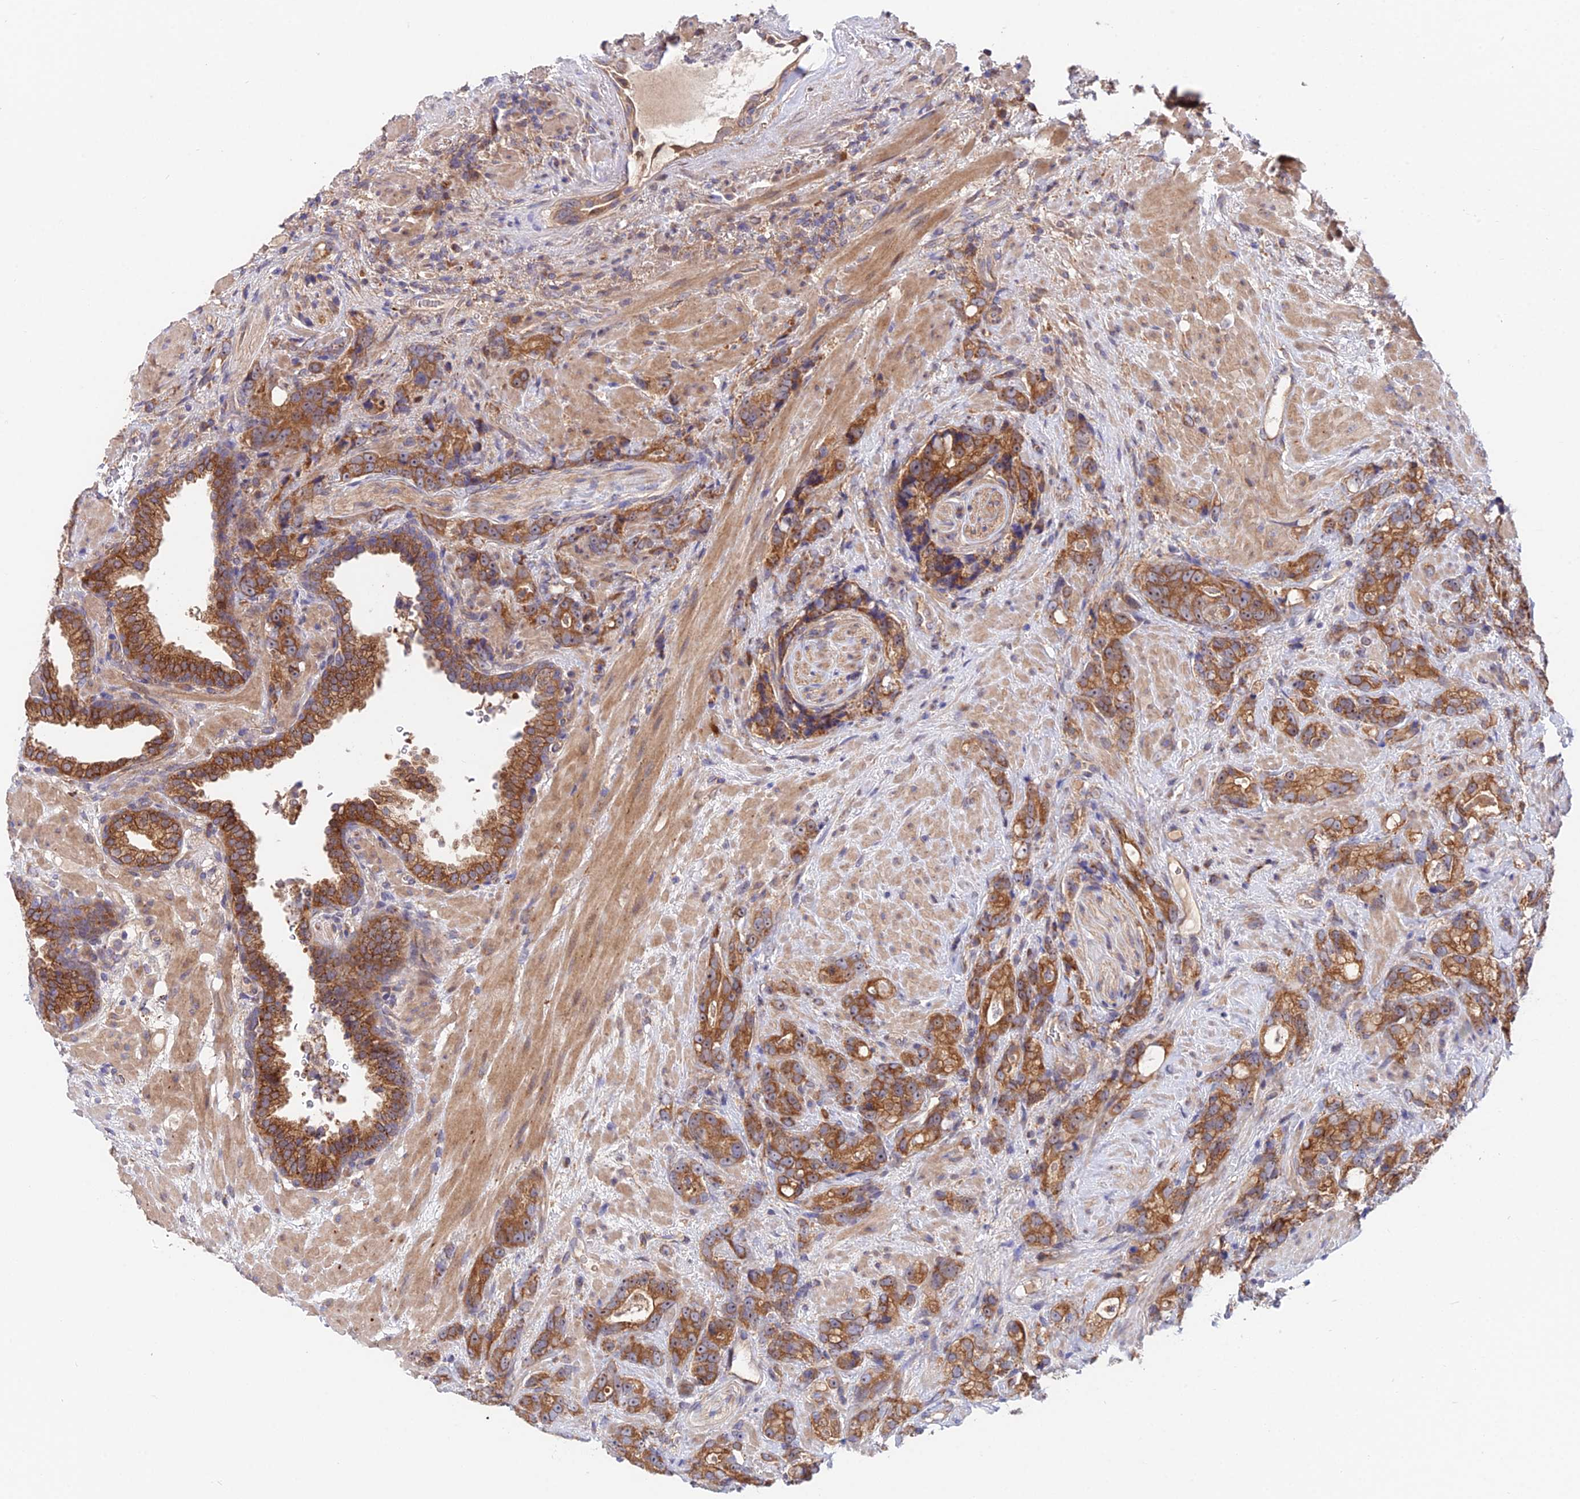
{"staining": {"intensity": "moderate", "quantity": ">75%", "location": "cytoplasmic/membranous,nuclear"}, "tissue": "prostate cancer", "cell_type": "Tumor cells", "image_type": "cancer", "snomed": [{"axis": "morphology", "description": "Adenocarcinoma, High grade"}, {"axis": "topography", "description": "Prostate"}], "caption": "A brown stain labels moderate cytoplasmic/membranous and nuclear staining of a protein in adenocarcinoma (high-grade) (prostate) tumor cells. Using DAB (3,3'-diaminobenzidine) (brown) and hematoxylin (blue) stains, captured at high magnification using brightfield microscopy.", "gene": "CDC37L1", "patient": {"sex": "male", "age": 74}}